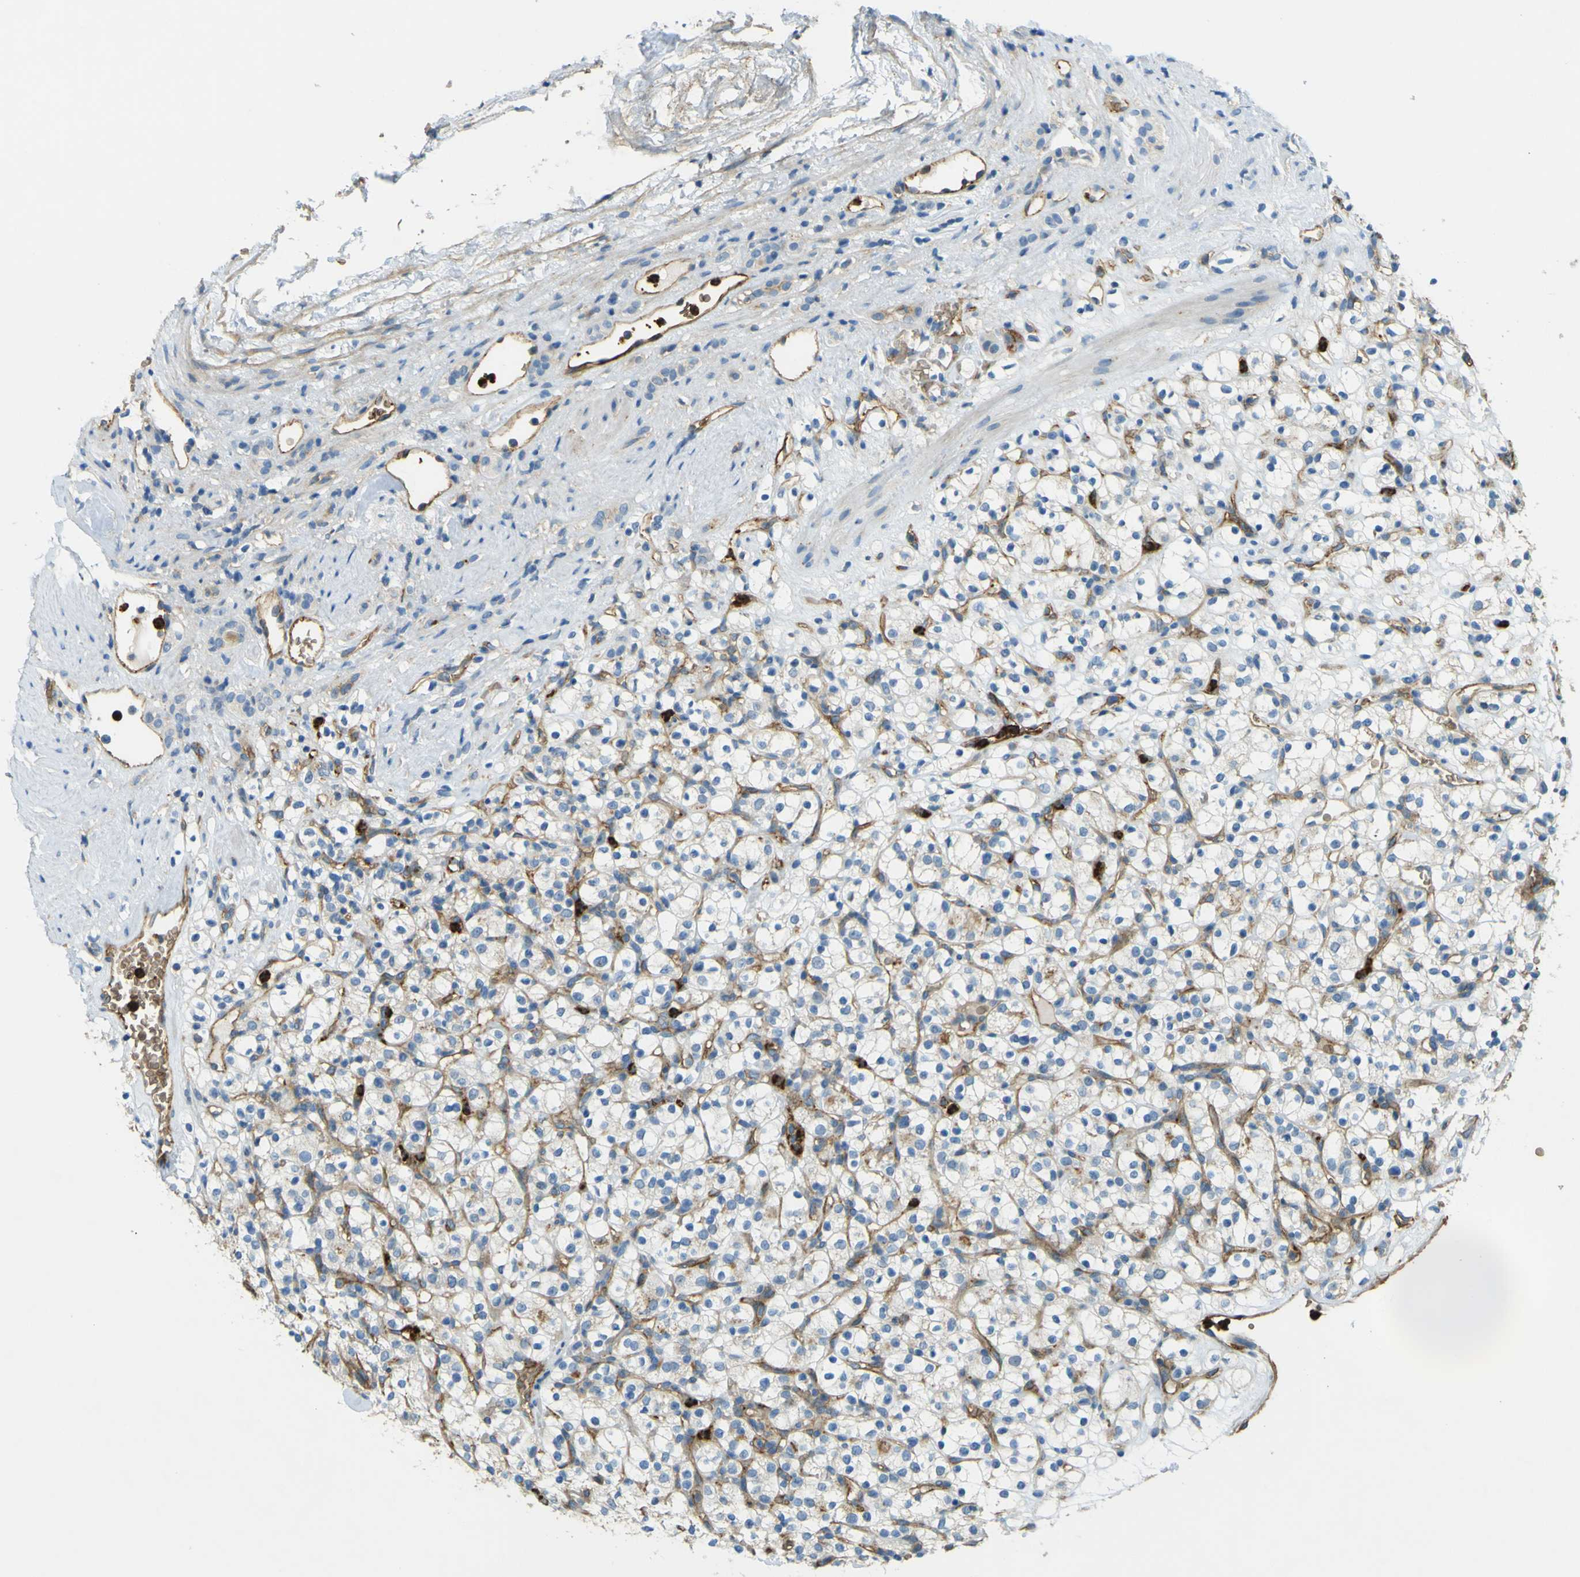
{"staining": {"intensity": "negative", "quantity": "none", "location": "none"}, "tissue": "renal cancer", "cell_type": "Tumor cells", "image_type": "cancer", "snomed": [{"axis": "morphology", "description": "Normal tissue, NOS"}, {"axis": "morphology", "description": "Adenocarcinoma, NOS"}, {"axis": "topography", "description": "Kidney"}], "caption": "DAB (3,3'-diaminobenzidine) immunohistochemical staining of renal cancer (adenocarcinoma) exhibits no significant positivity in tumor cells.", "gene": "PLXDC1", "patient": {"sex": "female", "age": 72}}